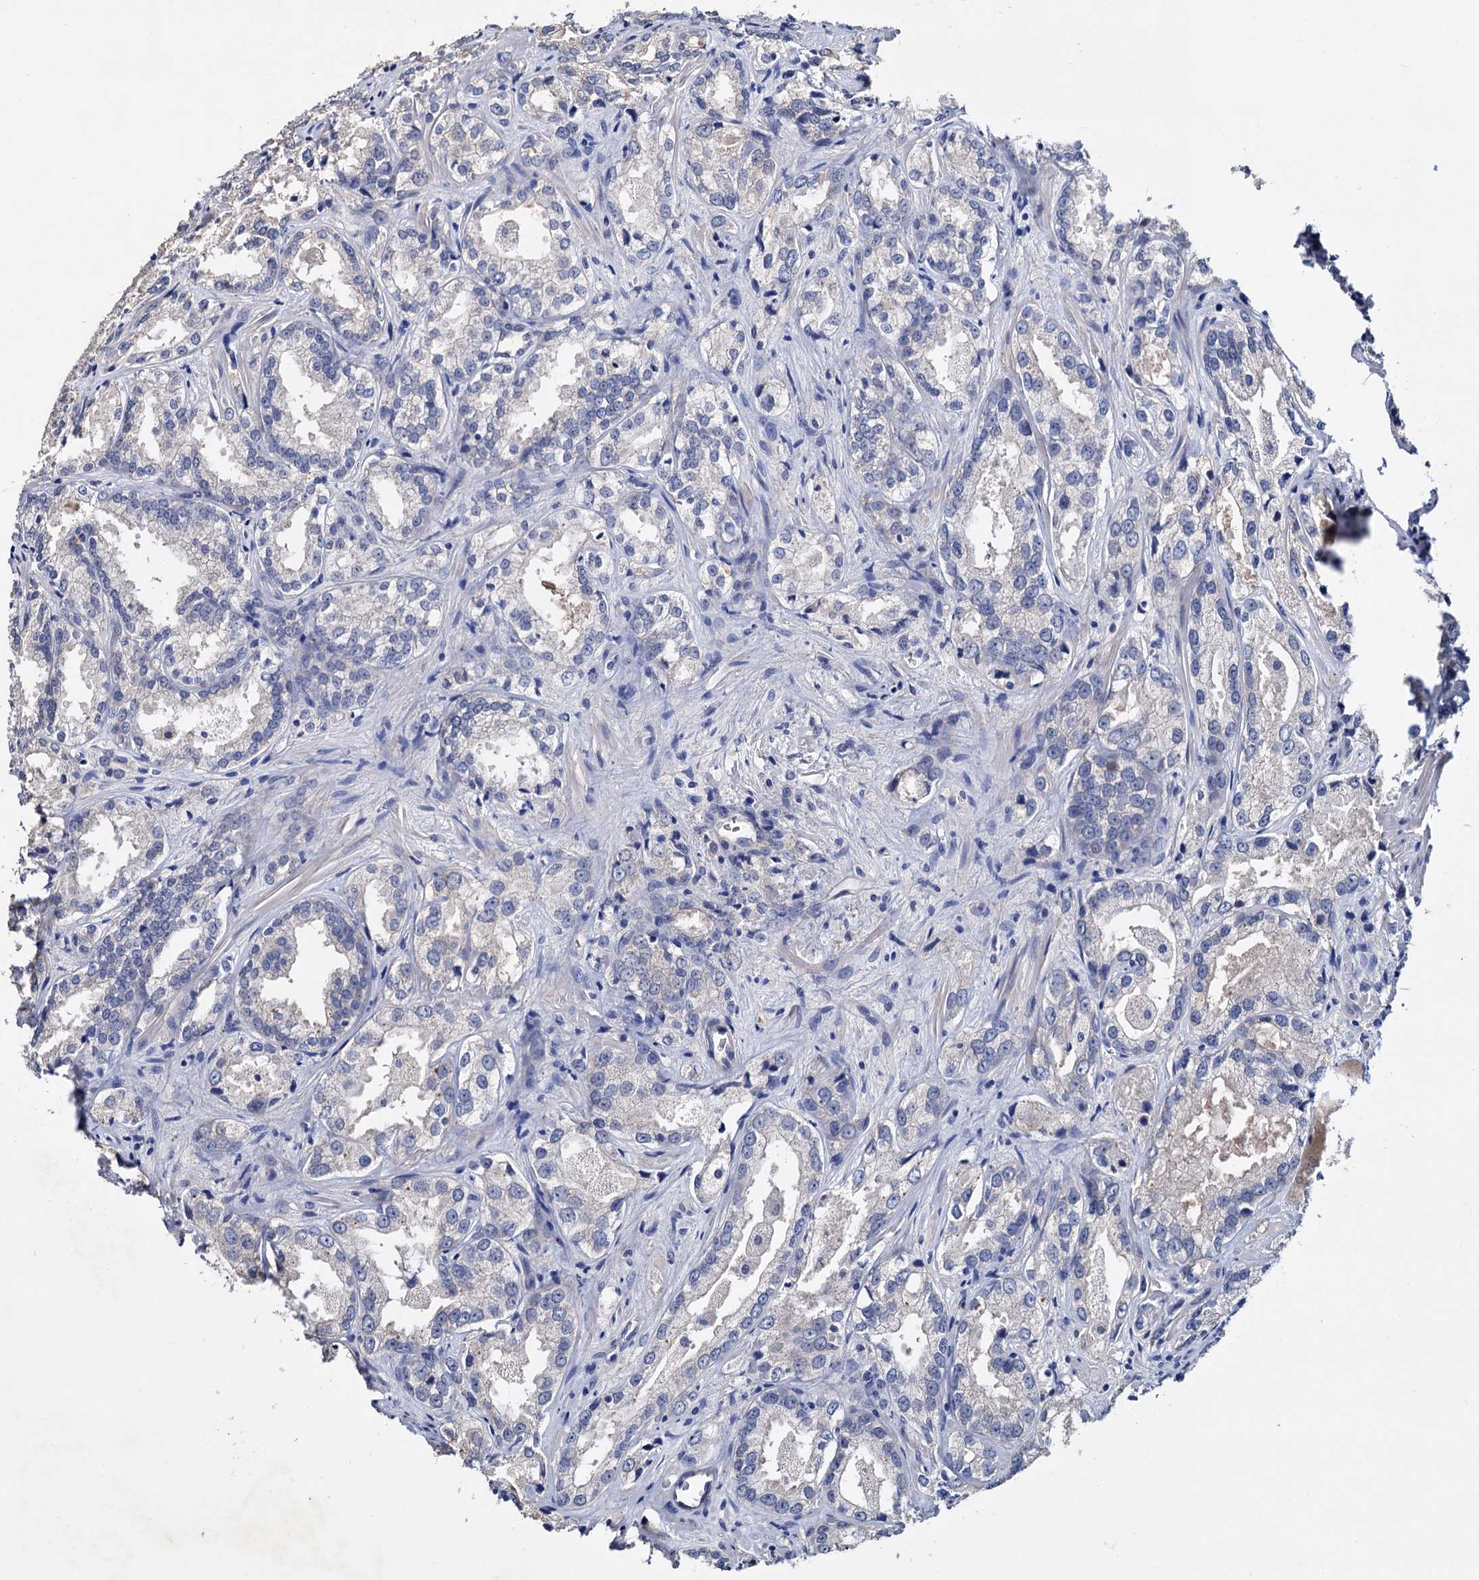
{"staining": {"intensity": "negative", "quantity": "none", "location": "none"}, "tissue": "prostate cancer", "cell_type": "Tumor cells", "image_type": "cancer", "snomed": [{"axis": "morphology", "description": "Adenocarcinoma, Low grade"}, {"axis": "topography", "description": "Prostate"}], "caption": "Image shows no significant protein positivity in tumor cells of prostate cancer (adenocarcinoma (low-grade)). Nuclei are stained in blue.", "gene": "NPAS4", "patient": {"sex": "male", "age": 47}}